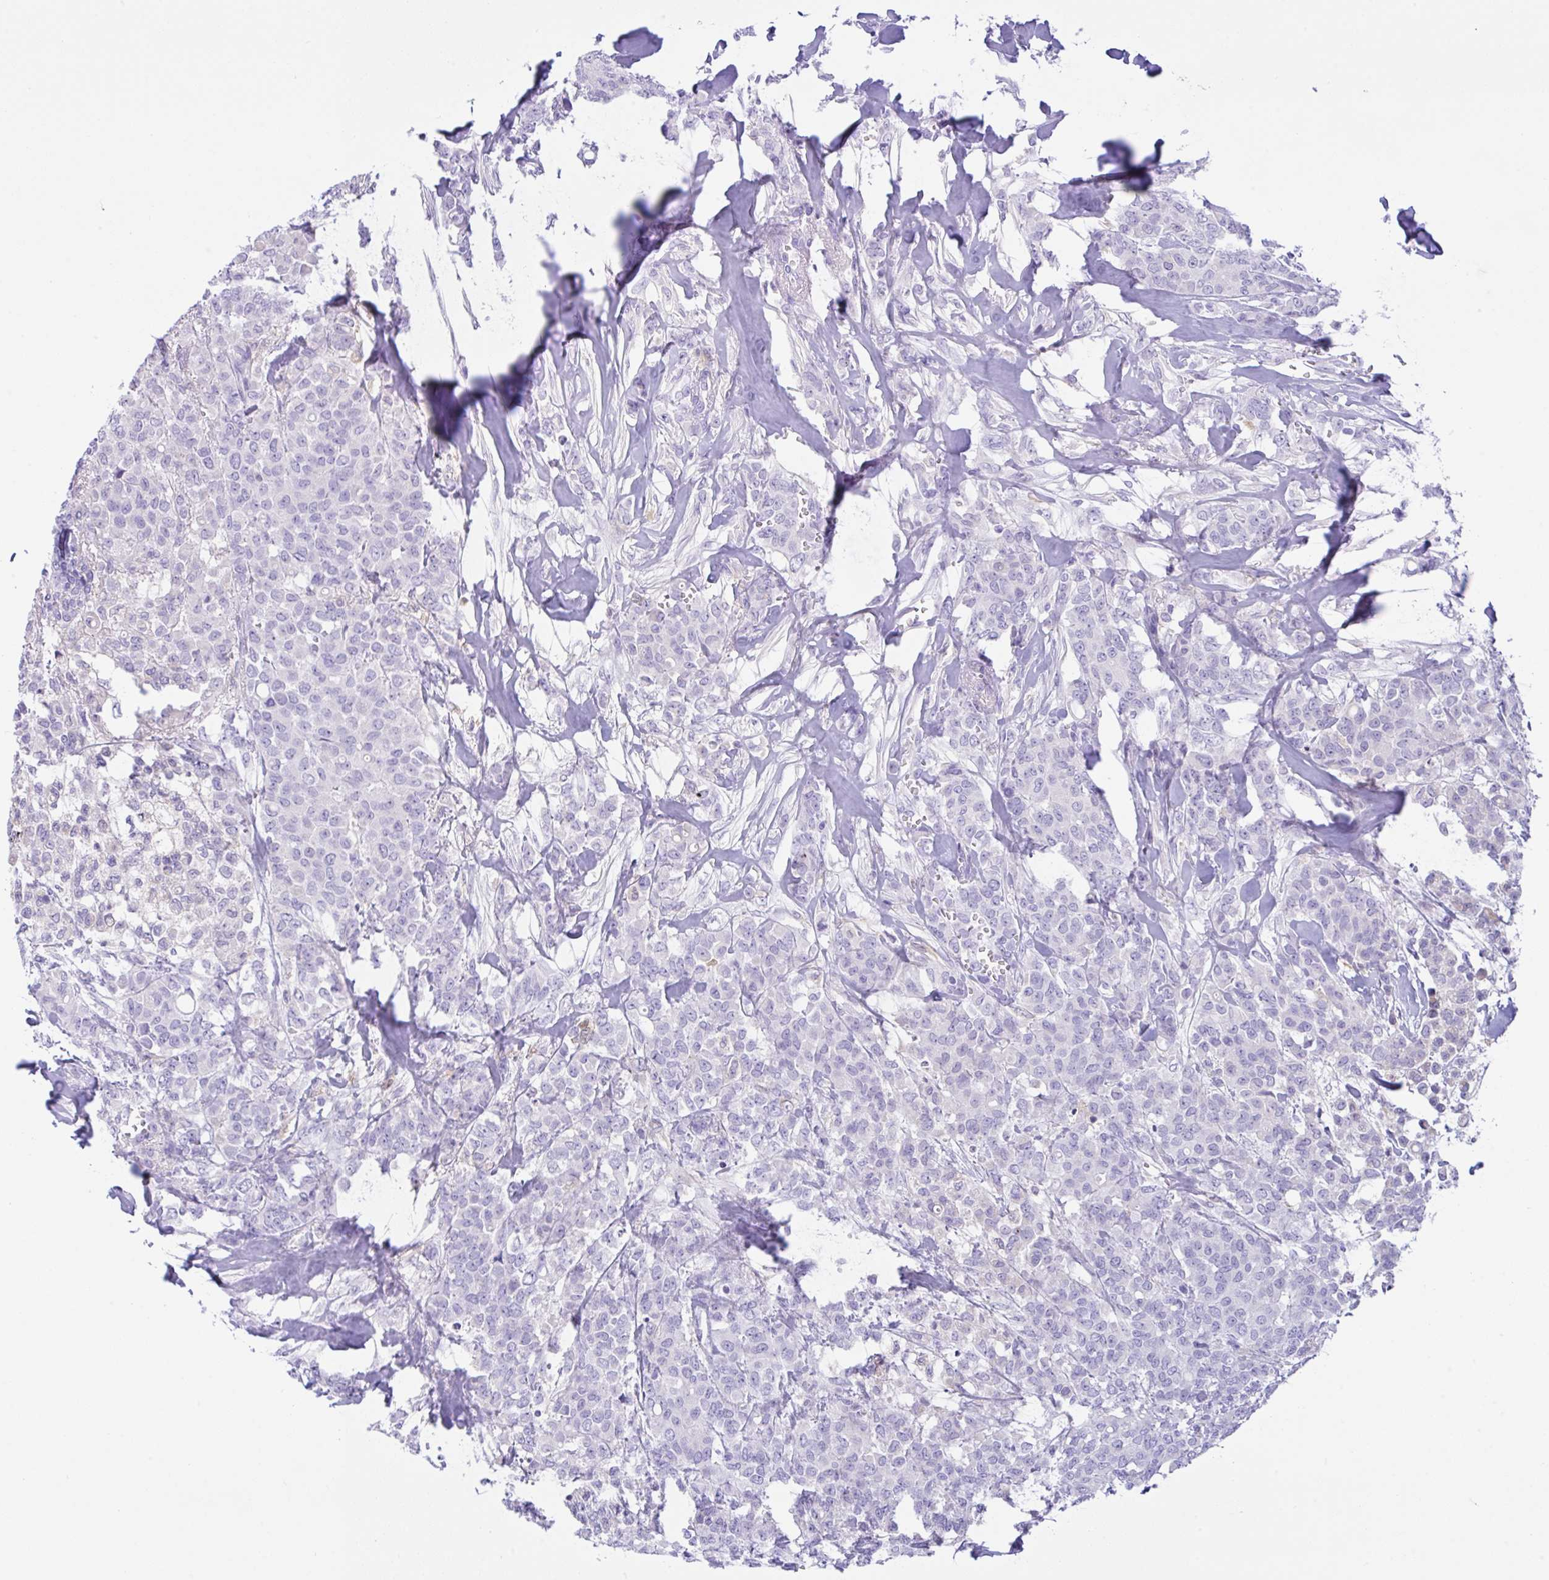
{"staining": {"intensity": "negative", "quantity": "none", "location": "none"}, "tissue": "breast cancer", "cell_type": "Tumor cells", "image_type": "cancer", "snomed": [{"axis": "morphology", "description": "Lobular carcinoma"}, {"axis": "topography", "description": "Breast"}], "caption": "IHC photomicrograph of breast cancer stained for a protein (brown), which reveals no positivity in tumor cells.", "gene": "NCF1", "patient": {"sex": "female", "age": 91}}